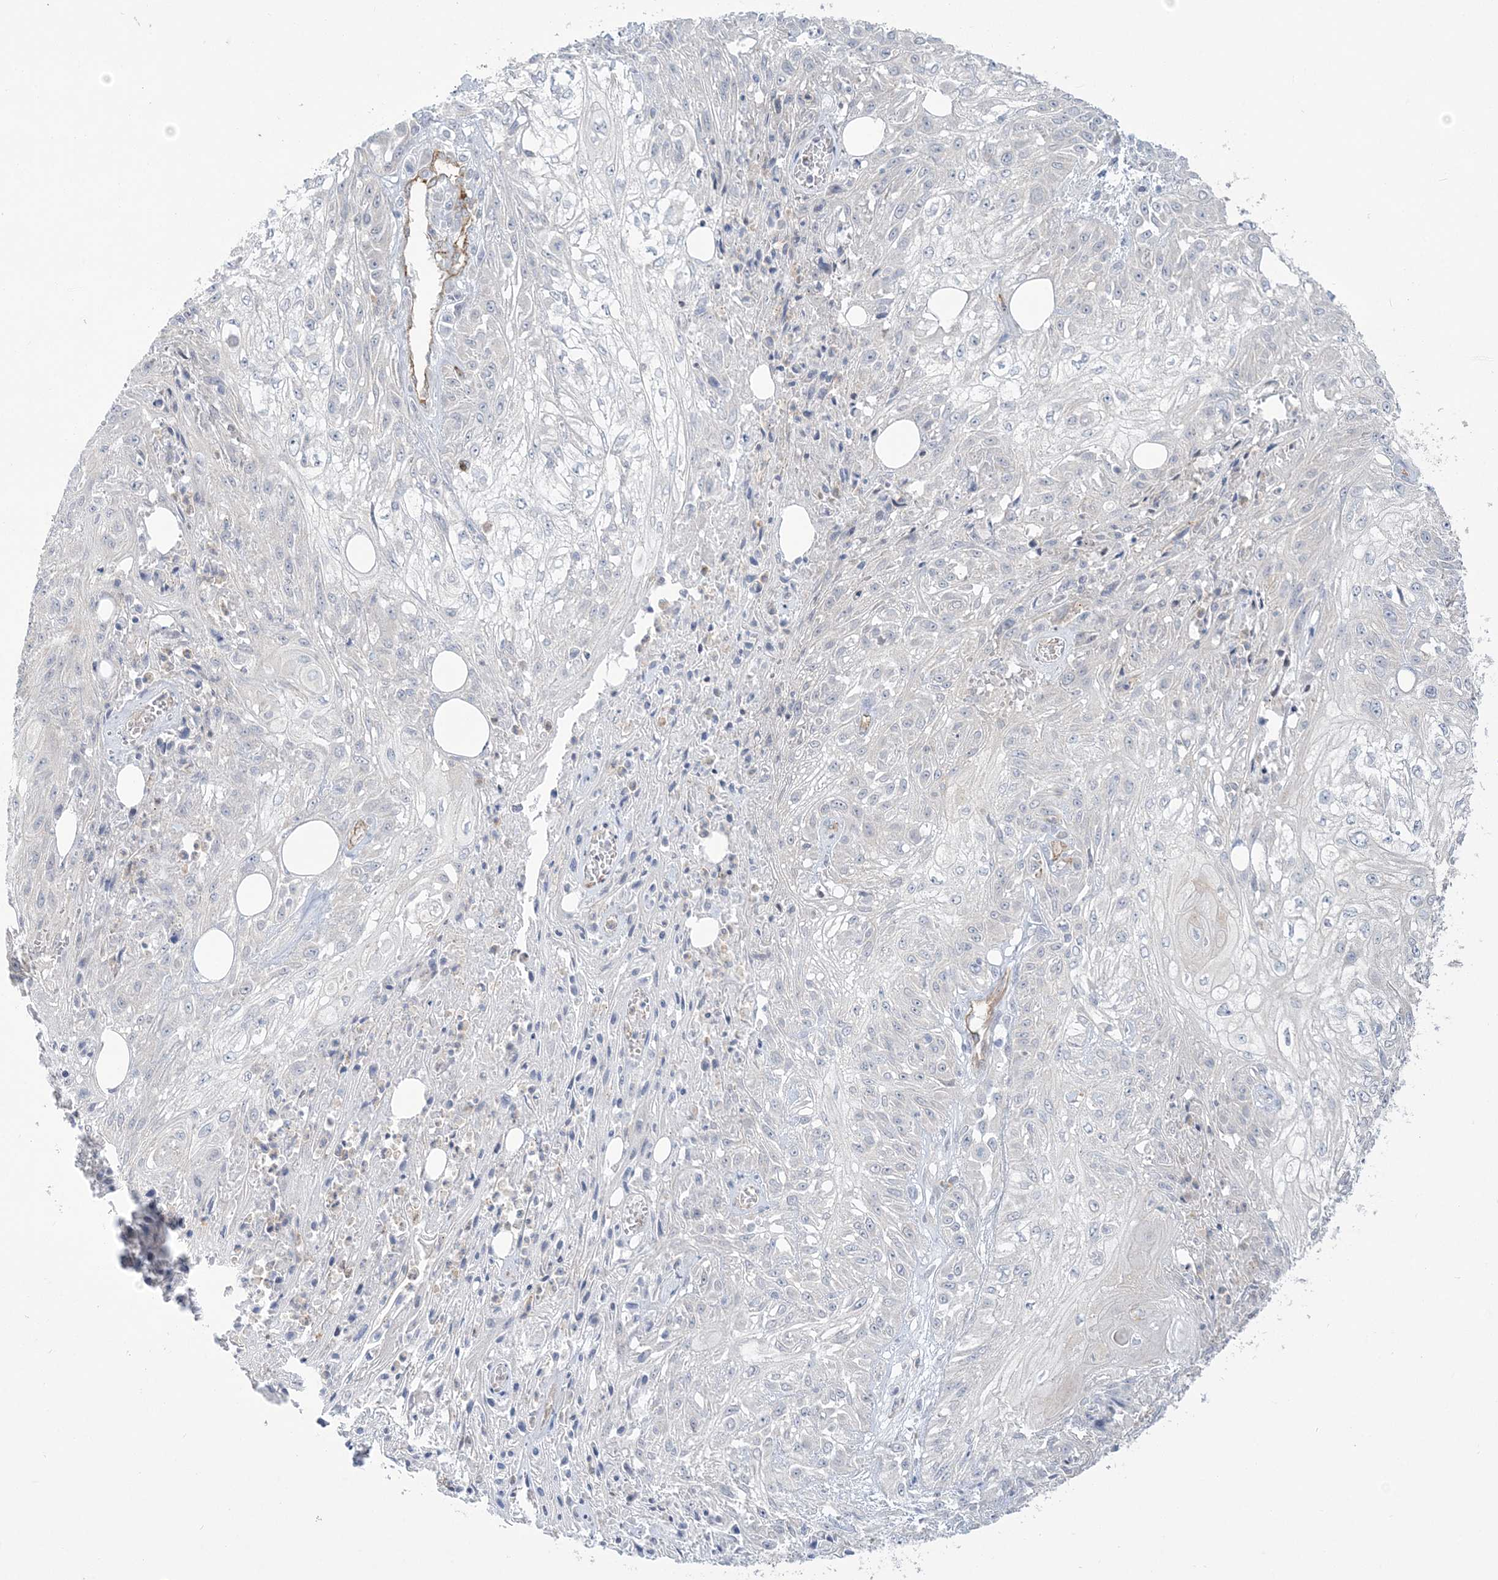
{"staining": {"intensity": "negative", "quantity": "none", "location": "none"}, "tissue": "skin cancer", "cell_type": "Tumor cells", "image_type": "cancer", "snomed": [{"axis": "morphology", "description": "Squamous cell carcinoma, NOS"}, {"axis": "morphology", "description": "Squamous cell carcinoma, metastatic, NOS"}, {"axis": "topography", "description": "Skin"}, {"axis": "topography", "description": "Lymph node"}], "caption": "Immunohistochemical staining of human squamous cell carcinoma (skin) shows no significant expression in tumor cells.", "gene": "FARSB", "patient": {"sex": "male", "age": 75}}